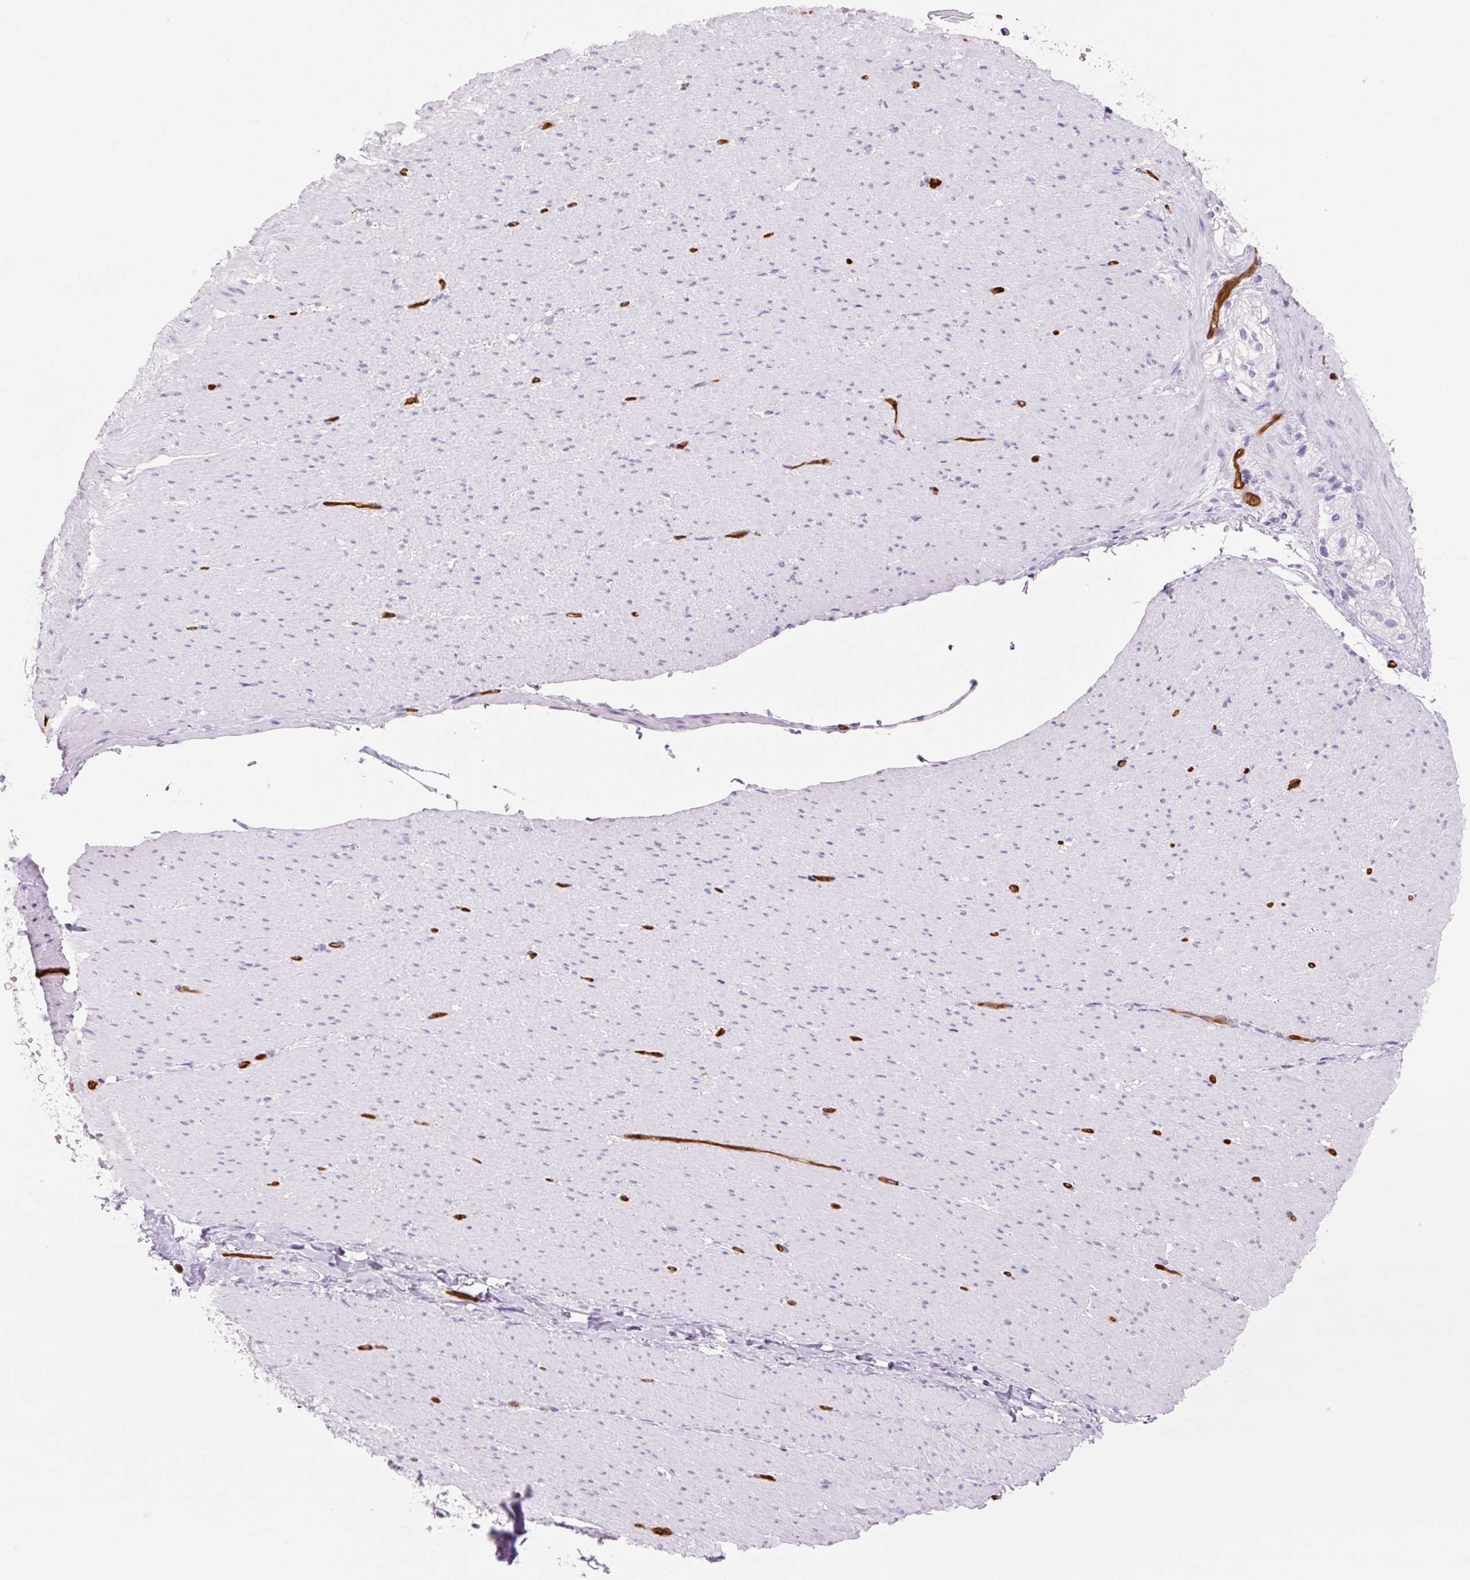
{"staining": {"intensity": "negative", "quantity": "none", "location": "none"}, "tissue": "smooth muscle", "cell_type": "Smooth muscle cells", "image_type": "normal", "snomed": [{"axis": "morphology", "description": "Normal tissue, NOS"}, {"axis": "topography", "description": "Smooth muscle"}, {"axis": "topography", "description": "Rectum"}], "caption": "Smooth muscle cells are negative for protein expression in unremarkable human smooth muscle. (IHC, brightfield microscopy, high magnification).", "gene": "FABP5", "patient": {"sex": "male", "age": 53}}